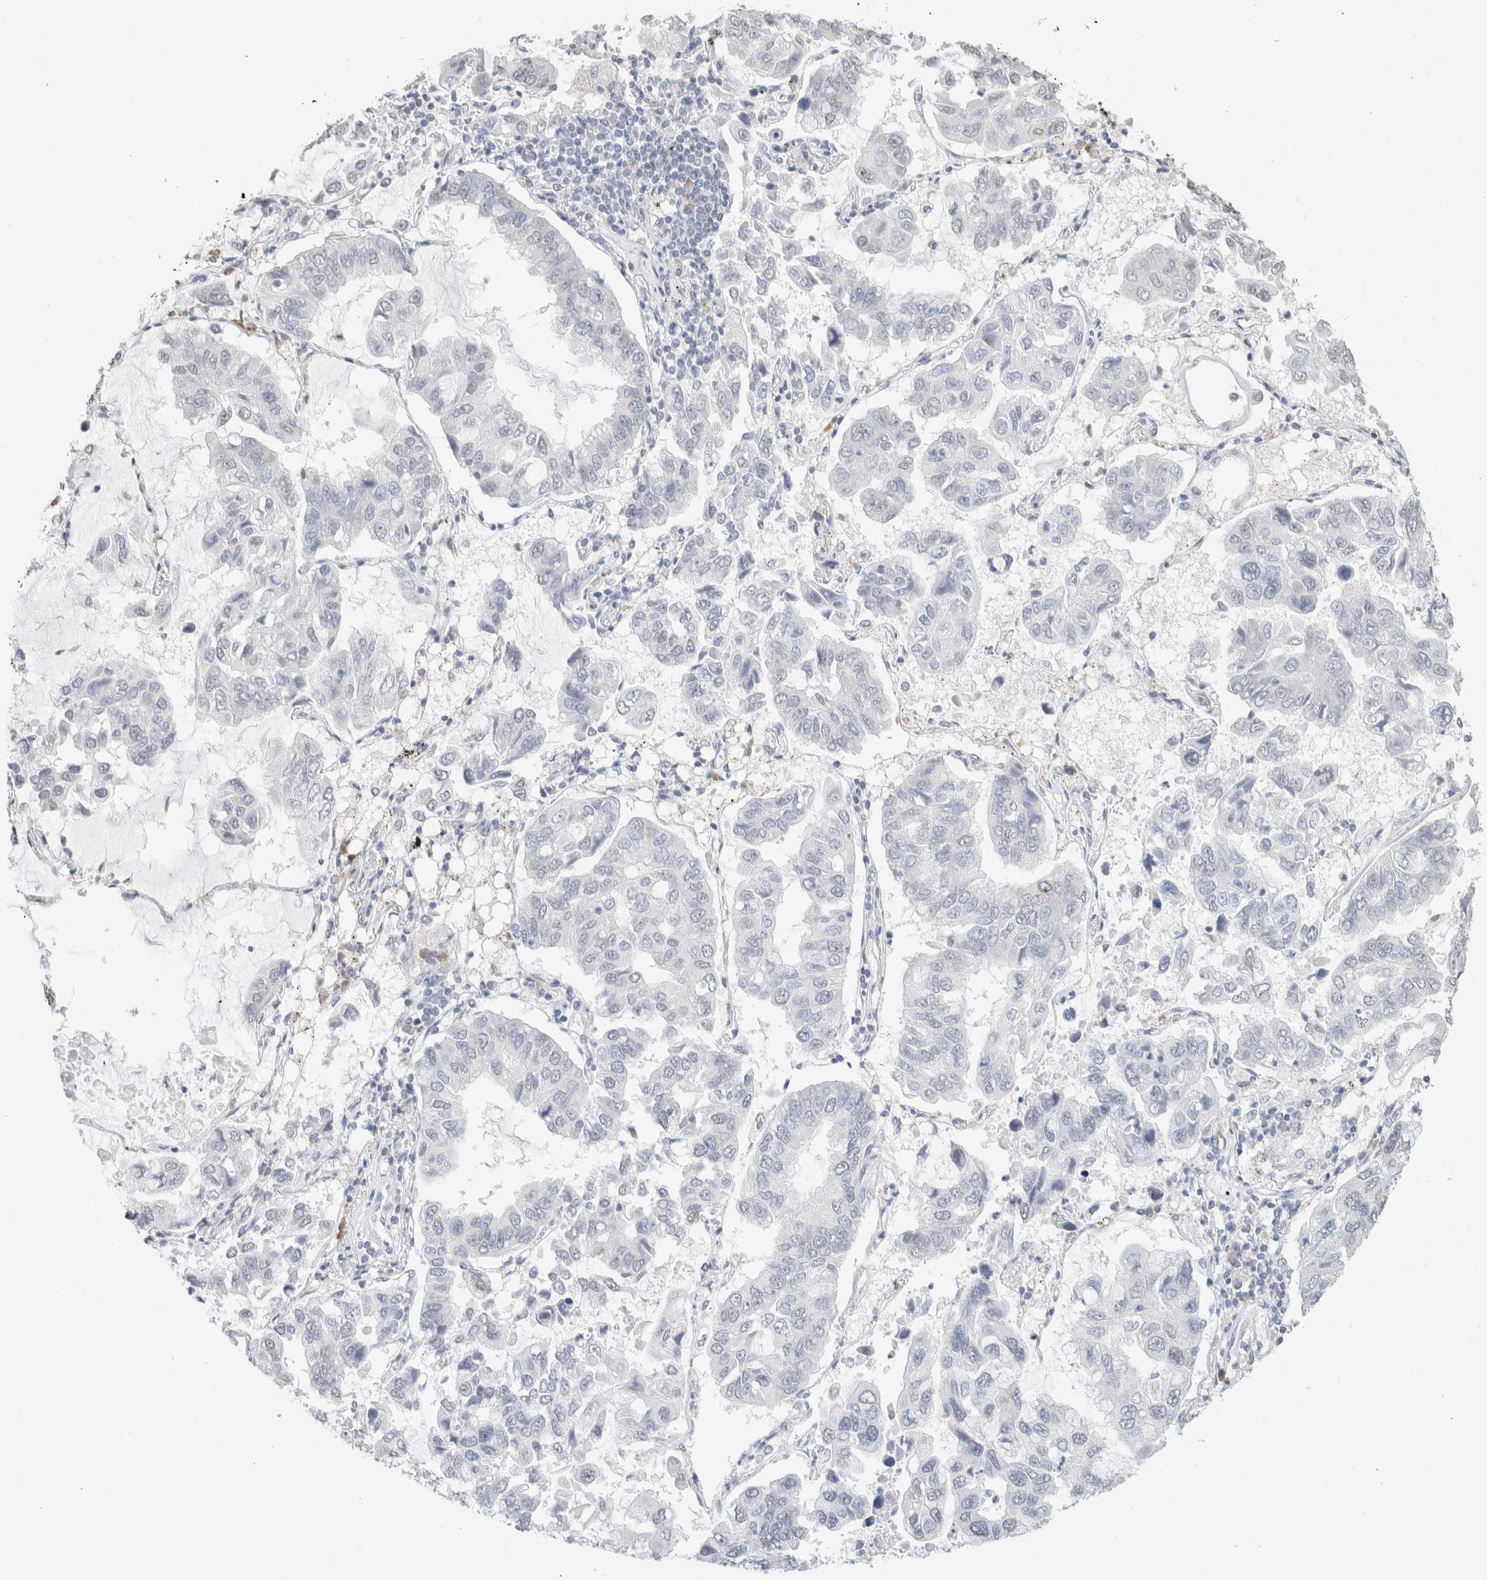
{"staining": {"intensity": "negative", "quantity": "none", "location": "none"}, "tissue": "lung cancer", "cell_type": "Tumor cells", "image_type": "cancer", "snomed": [{"axis": "morphology", "description": "Adenocarcinoma, NOS"}, {"axis": "topography", "description": "Lung"}], "caption": "High magnification brightfield microscopy of adenocarcinoma (lung) stained with DAB (brown) and counterstained with hematoxylin (blue): tumor cells show no significant expression. (DAB (3,3'-diaminobenzidine) IHC with hematoxylin counter stain).", "gene": "CD80", "patient": {"sex": "male", "age": 64}}